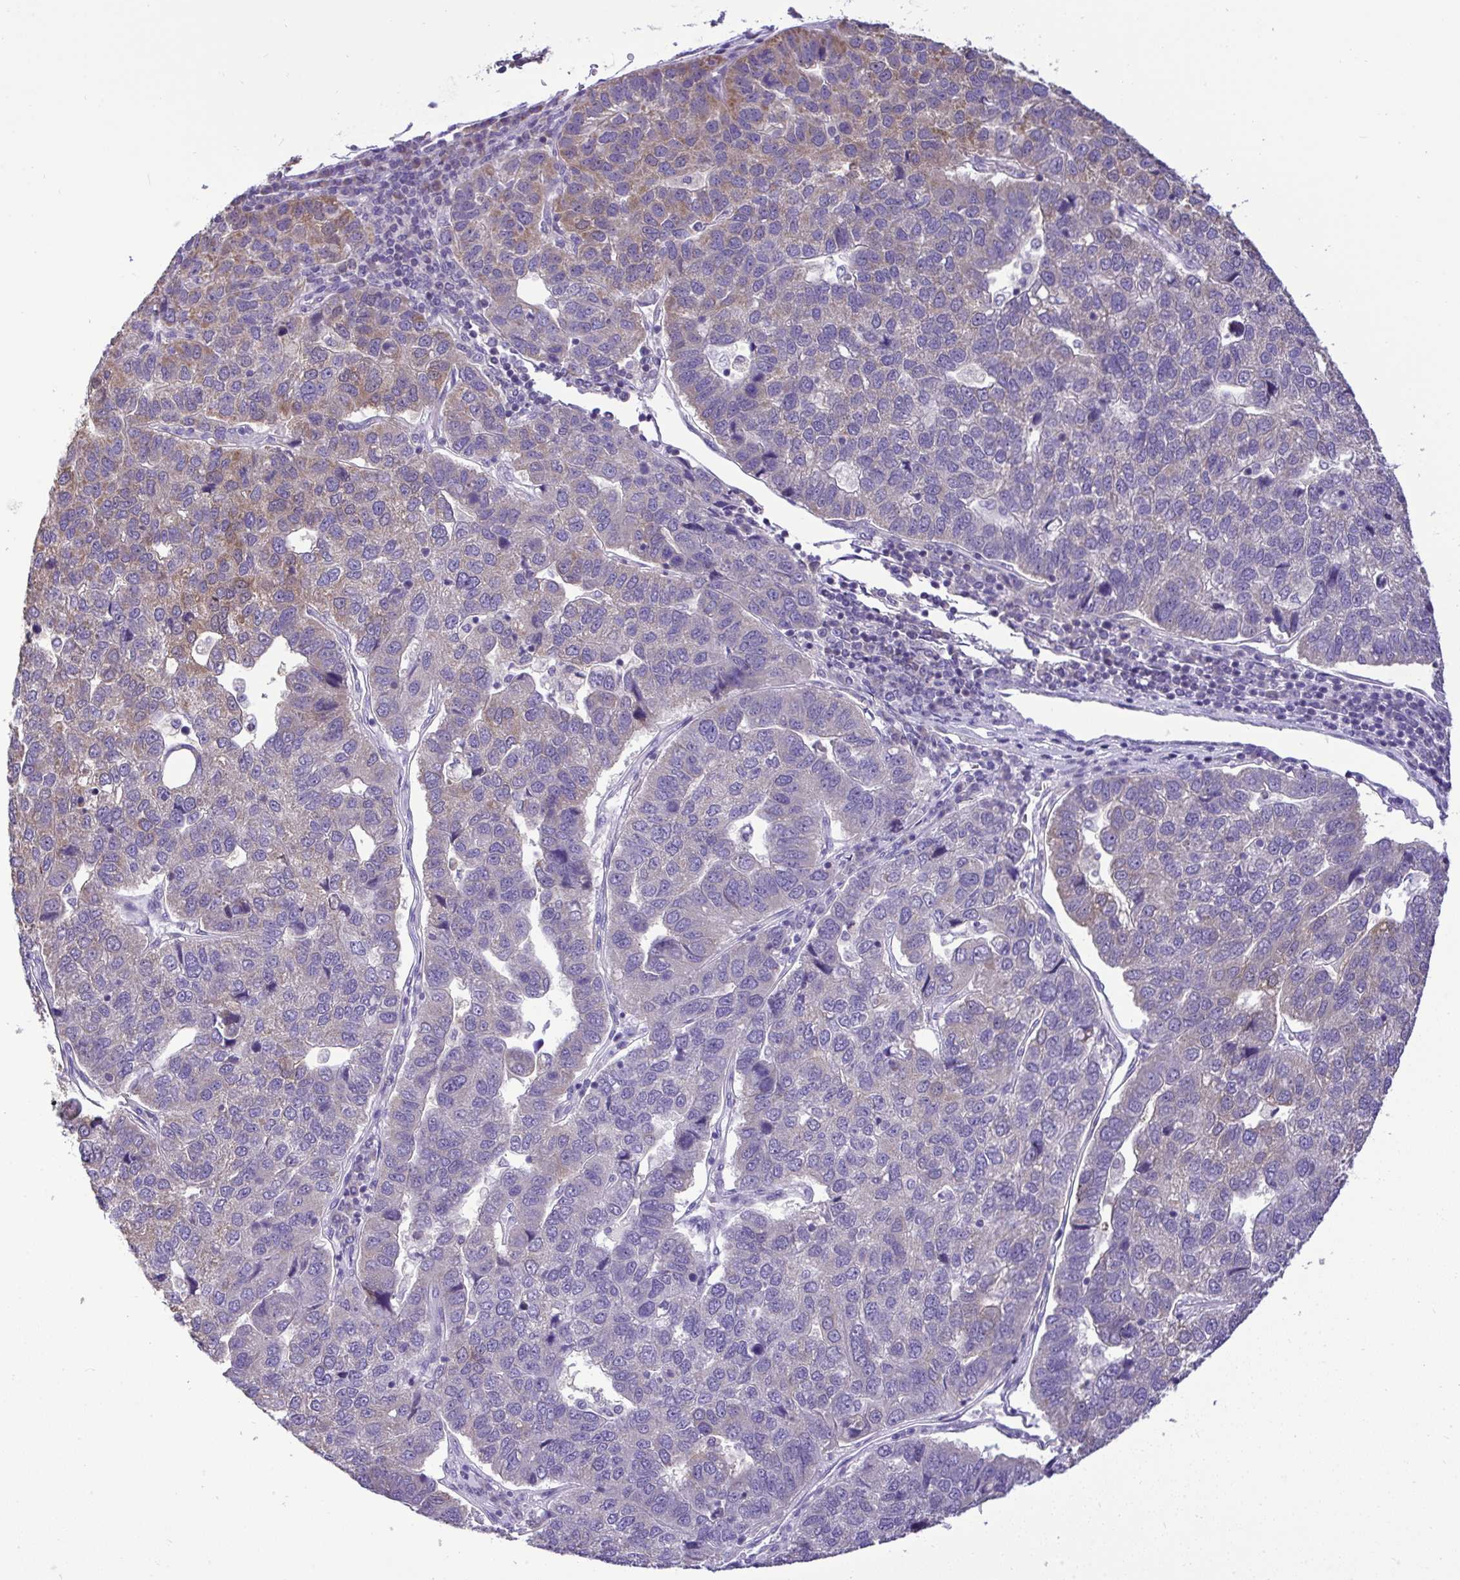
{"staining": {"intensity": "moderate", "quantity": "<25%", "location": "cytoplasmic/membranous"}, "tissue": "pancreatic cancer", "cell_type": "Tumor cells", "image_type": "cancer", "snomed": [{"axis": "morphology", "description": "Adenocarcinoma, NOS"}, {"axis": "topography", "description": "Pancreas"}], "caption": "An immunohistochemistry micrograph of tumor tissue is shown. Protein staining in brown labels moderate cytoplasmic/membranous positivity in adenocarcinoma (pancreatic) within tumor cells. (DAB (3,3'-diaminobenzidine) IHC, brown staining for protein, blue staining for nuclei).", "gene": "ST8SIA2", "patient": {"sex": "female", "age": 61}}